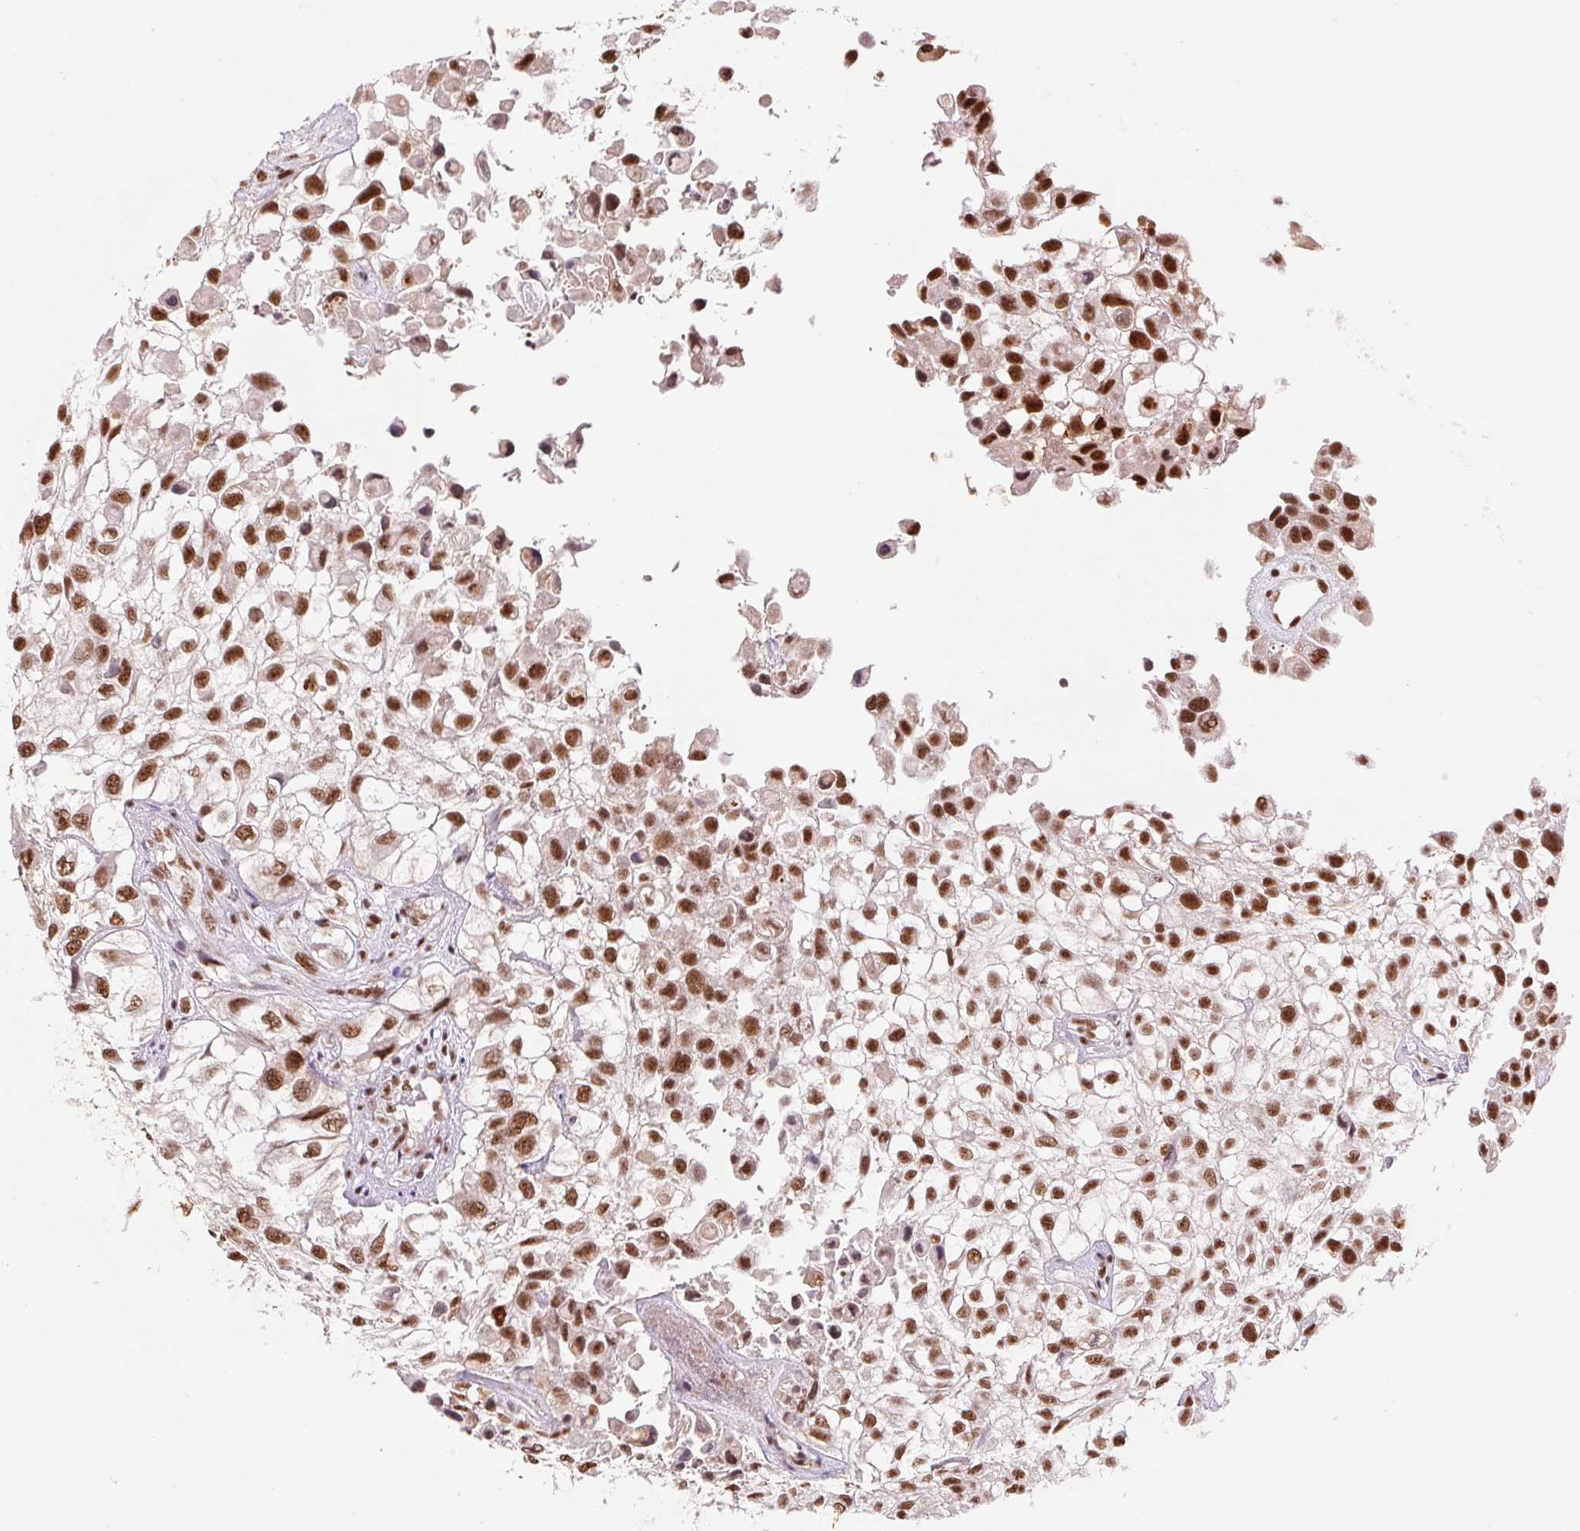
{"staining": {"intensity": "strong", "quantity": ">75%", "location": "nuclear"}, "tissue": "urothelial cancer", "cell_type": "Tumor cells", "image_type": "cancer", "snomed": [{"axis": "morphology", "description": "Urothelial carcinoma, High grade"}, {"axis": "topography", "description": "Urinary bladder"}], "caption": "Strong nuclear expression for a protein is appreciated in approximately >75% of tumor cells of high-grade urothelial carcinoma using immunohistochemistry.", "gene": "SNRPG", "patient": {"sex": "male", "age": 56}}